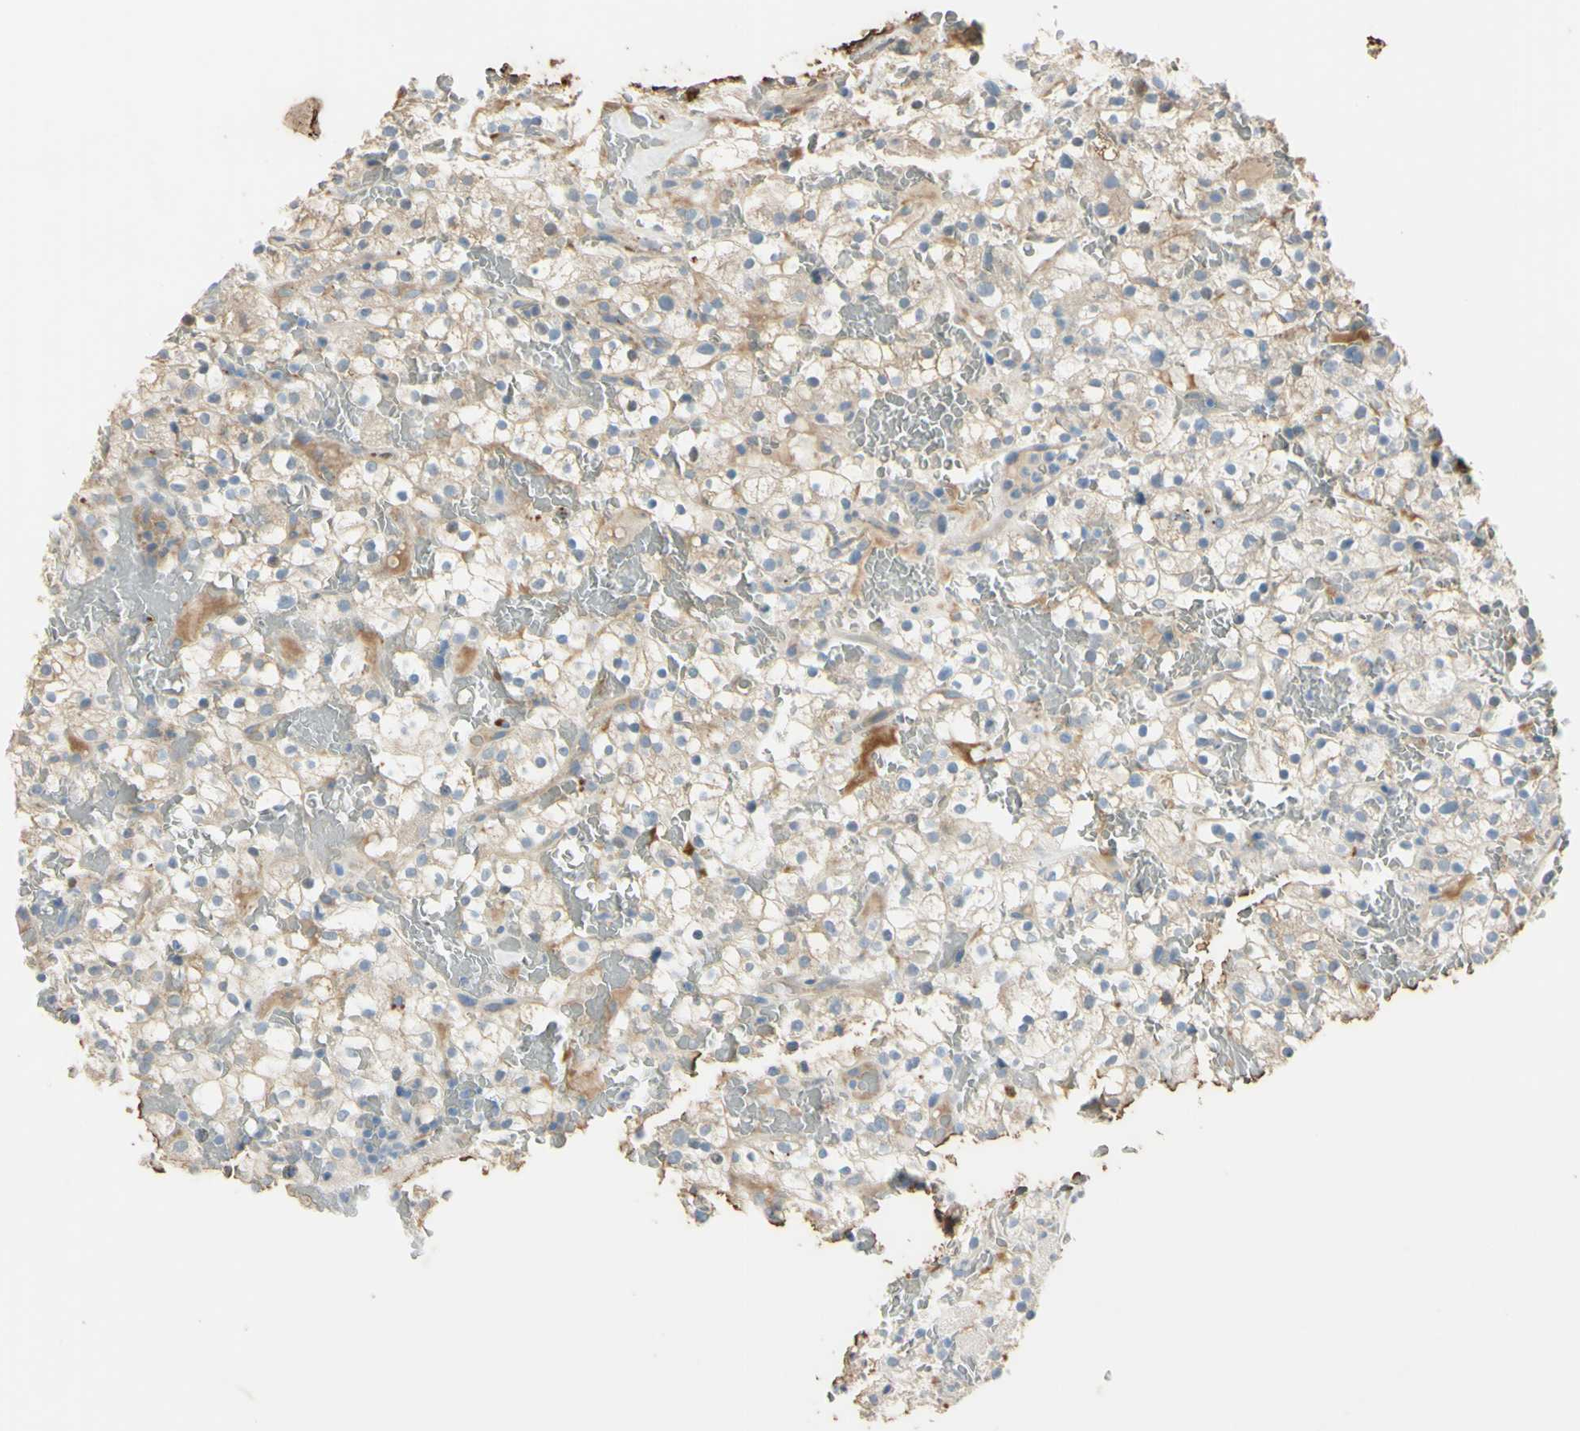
{"staining": {"intensity": "weak", "quantity": "25%-75%", "location": "cytoplasmic/membranous"}, "tissue": "renal cancer", "cell_type": "Tumor cells", "image_type": "cancer", "snomed": [{"axis": "morphology", "description": "Normal tissue, NOS"}, {"axis": "morphology", "description": "Adenocarcinoma, NOS"}, {"axis": "topography", "description": "Kidney"}], "caption": "There is low levels of weak cytoplasmic/membranous positivity in tumor cells of renal cancer, as demonstrated by immunohistochemical staining (brown color).", "gene": "ANGPTL1", "patient": {"sex": "female", "age": 72}}